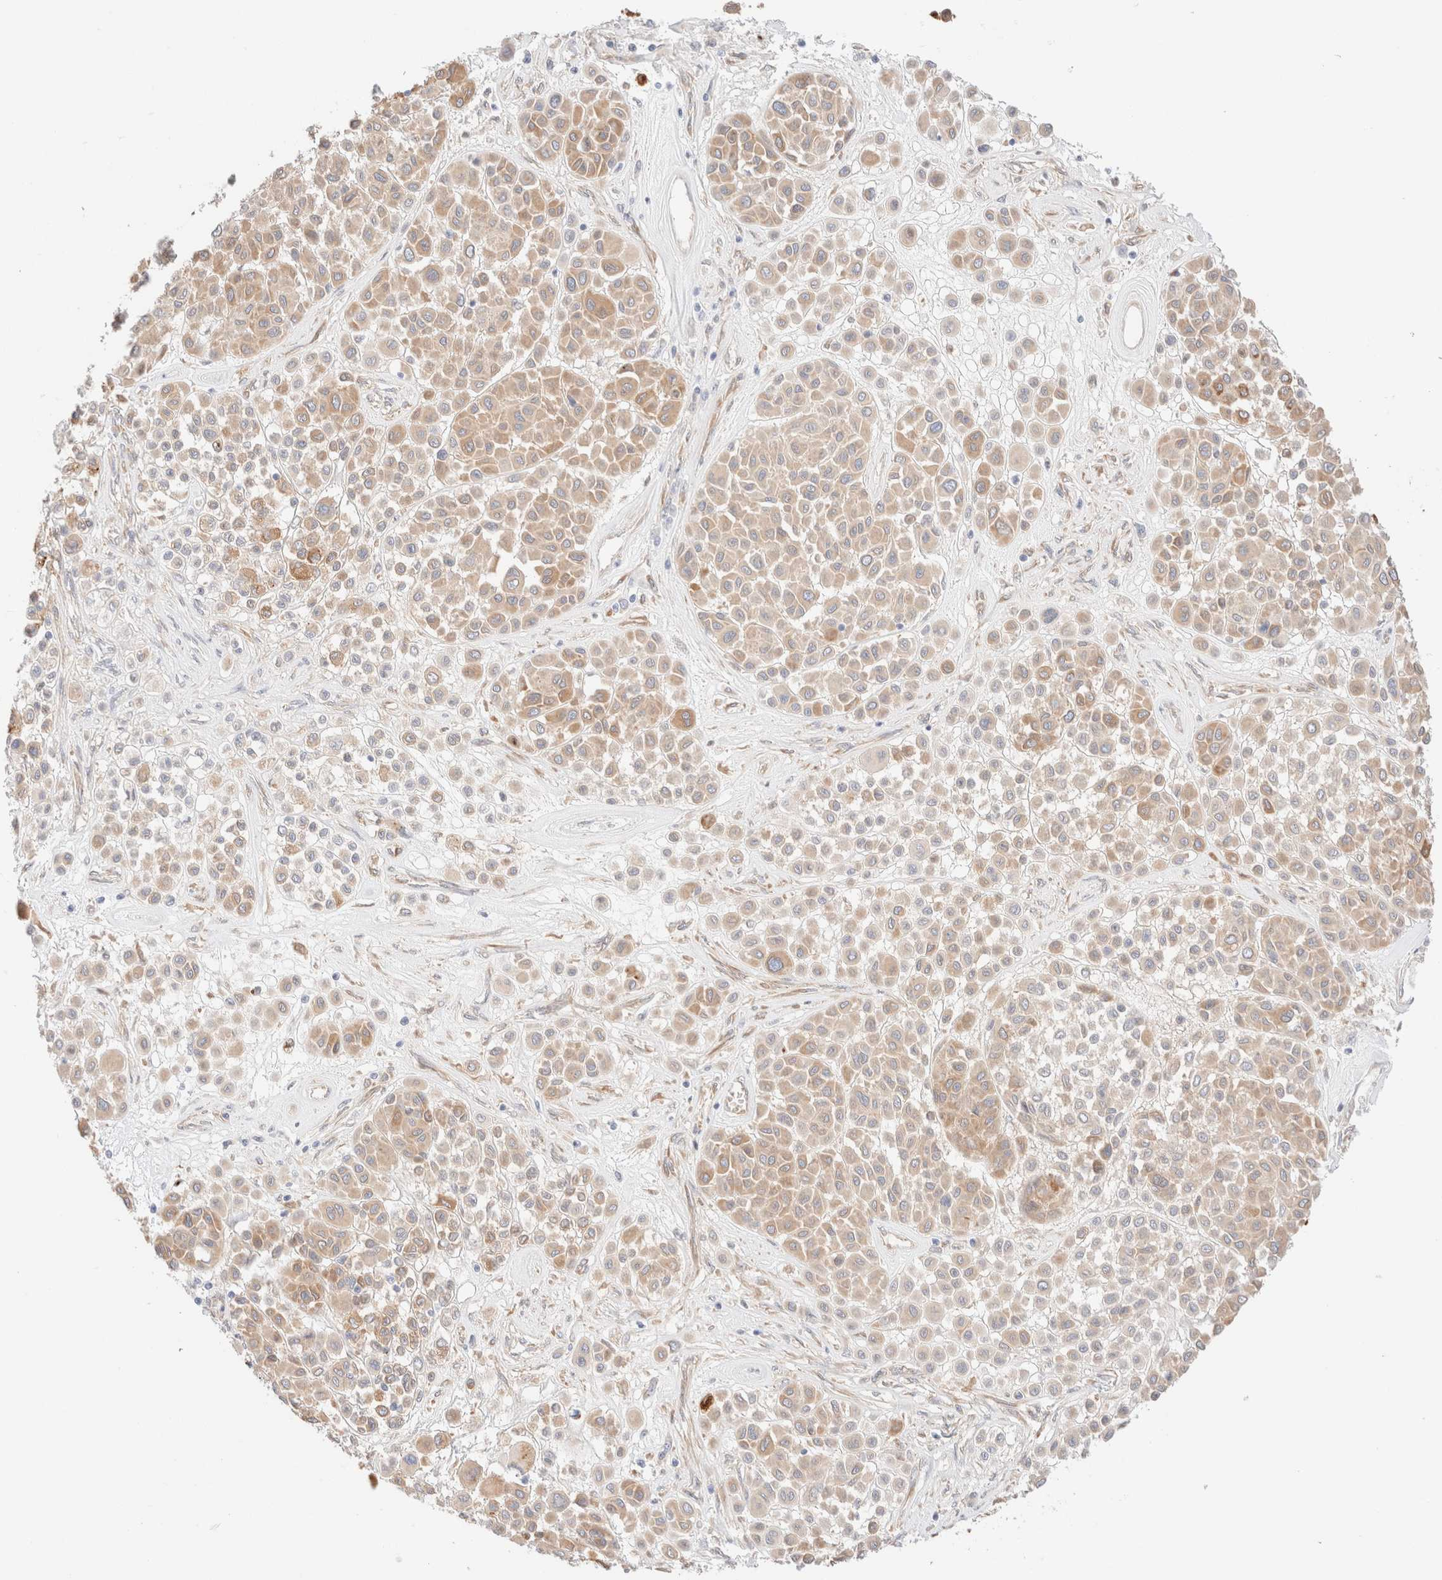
{"staining": {"intensity": "weak", "quantity": ">75%", "location": "cytoplasmic/membranous"}, "tissue": "melanoma", "cell_type": "Tumor cells", "image_type": "cancer", "snomed": [{"axis": "morphology", "description": "Malignant melanoma, Metastatic site"}, {"axis": "topography", "description": "Soft tissue"}], "caption": "A micrograph showing weak cytoplasmic/membranous expression in approximately >75% of tumor cells in melanoma, as visualized by brown immunohistochemical staining.", "gene": "NIBAN2", "patient": {"sex": "male", "age": 41}}